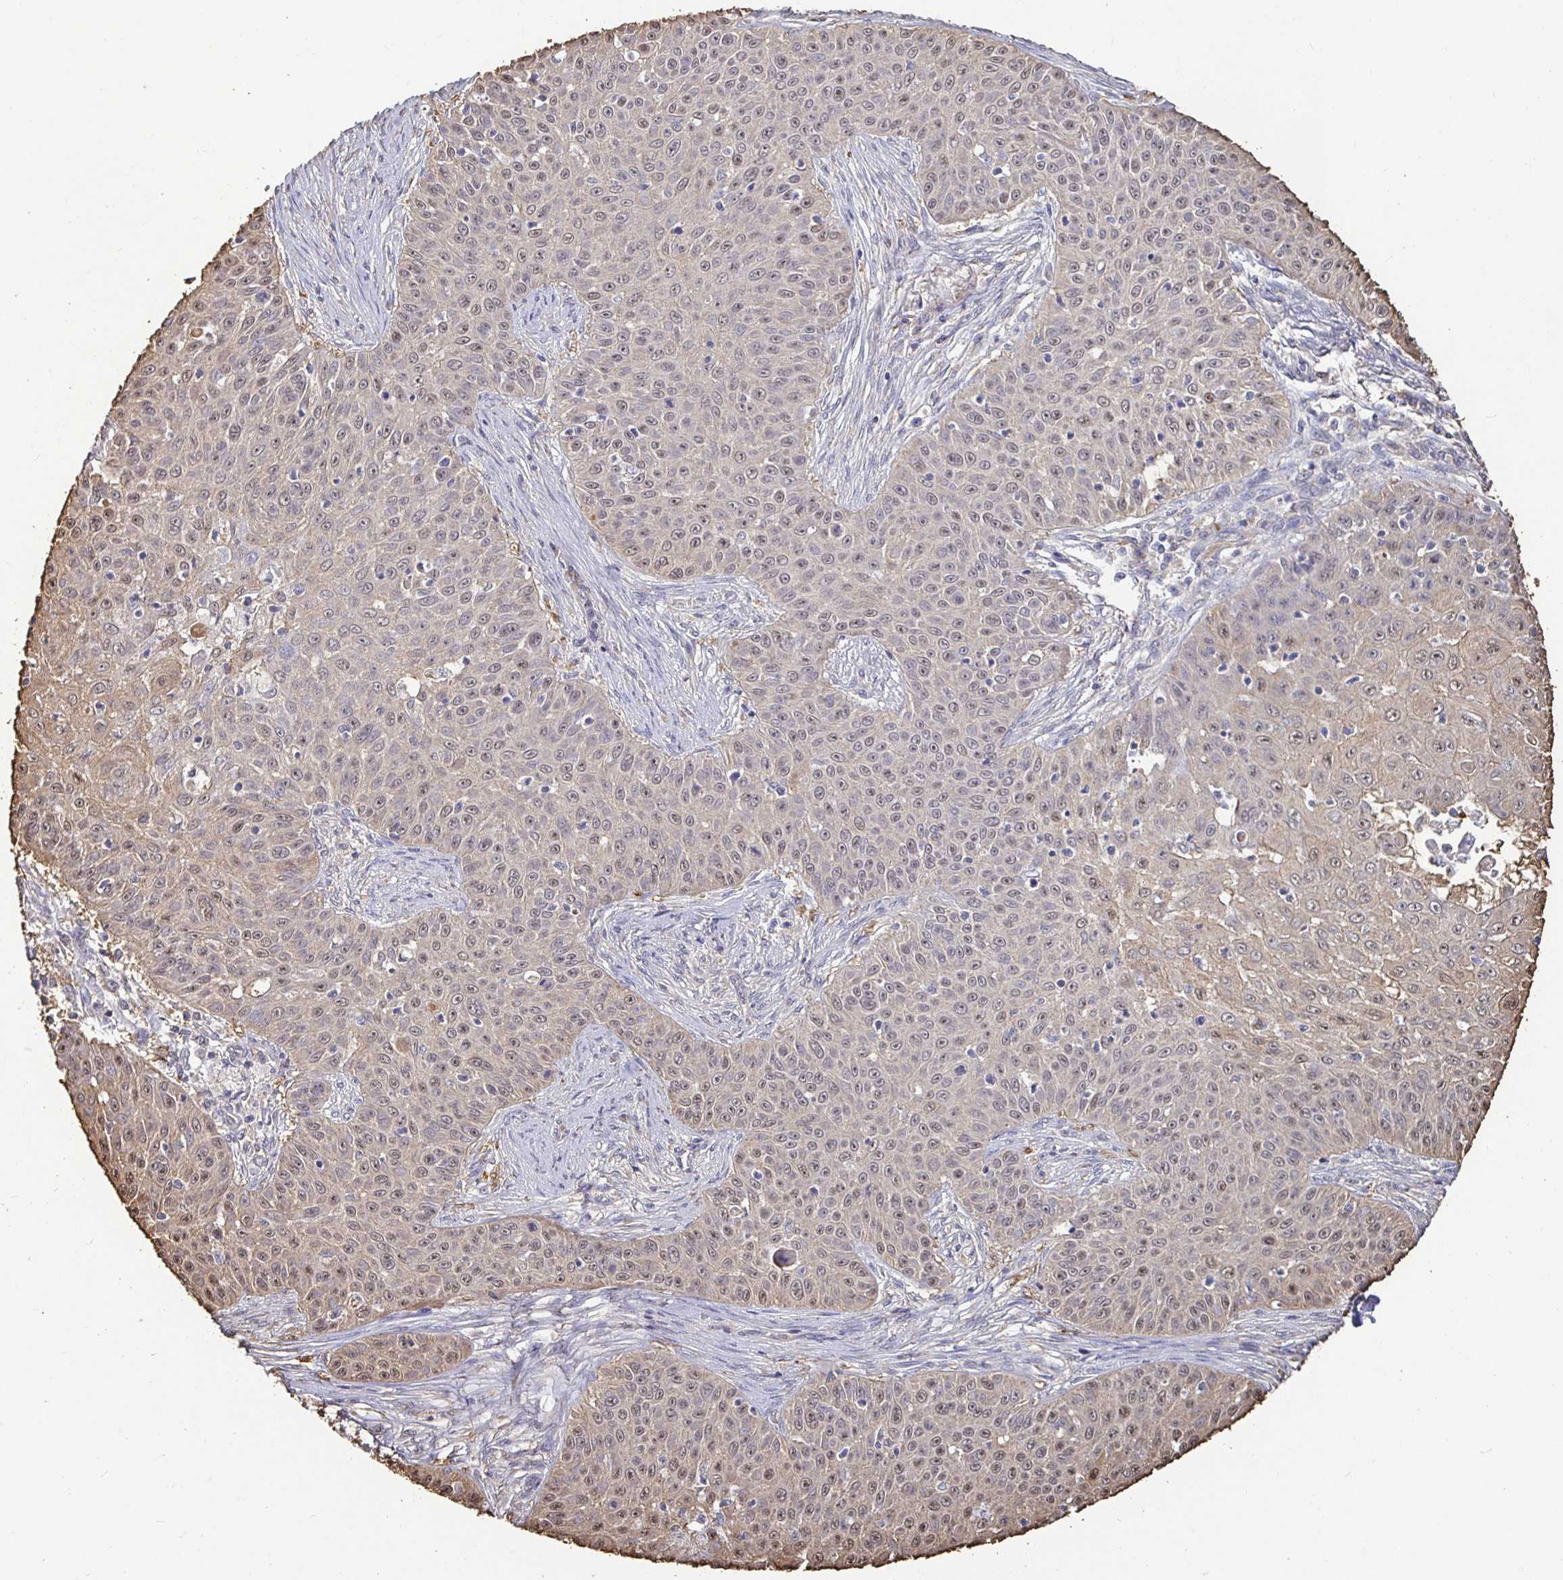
{"staining": {"intensity": "weak", "quantity": "25%-75%", "location": "nuclear"}, "tissue": "skin cancer", "cell_type": "Tumor cells", "image_type": "cancer", "snomed": [{"axis": "morphology", "description": "Squamous cell carcinoma, NOS"}, {"axis": "topography", "description": "Skin"}], "caption": "This image displays skin cancer (squamous cell carcinoma) stained with immunohistochemistry (IHC) to label a protein in brown. The nuclear of tumor cells show weak positivity for the protein. Nuclei are counter-stained blue.", "gene": "MAPK8IP3", "patient": {"sex": "male", "age": 82}}